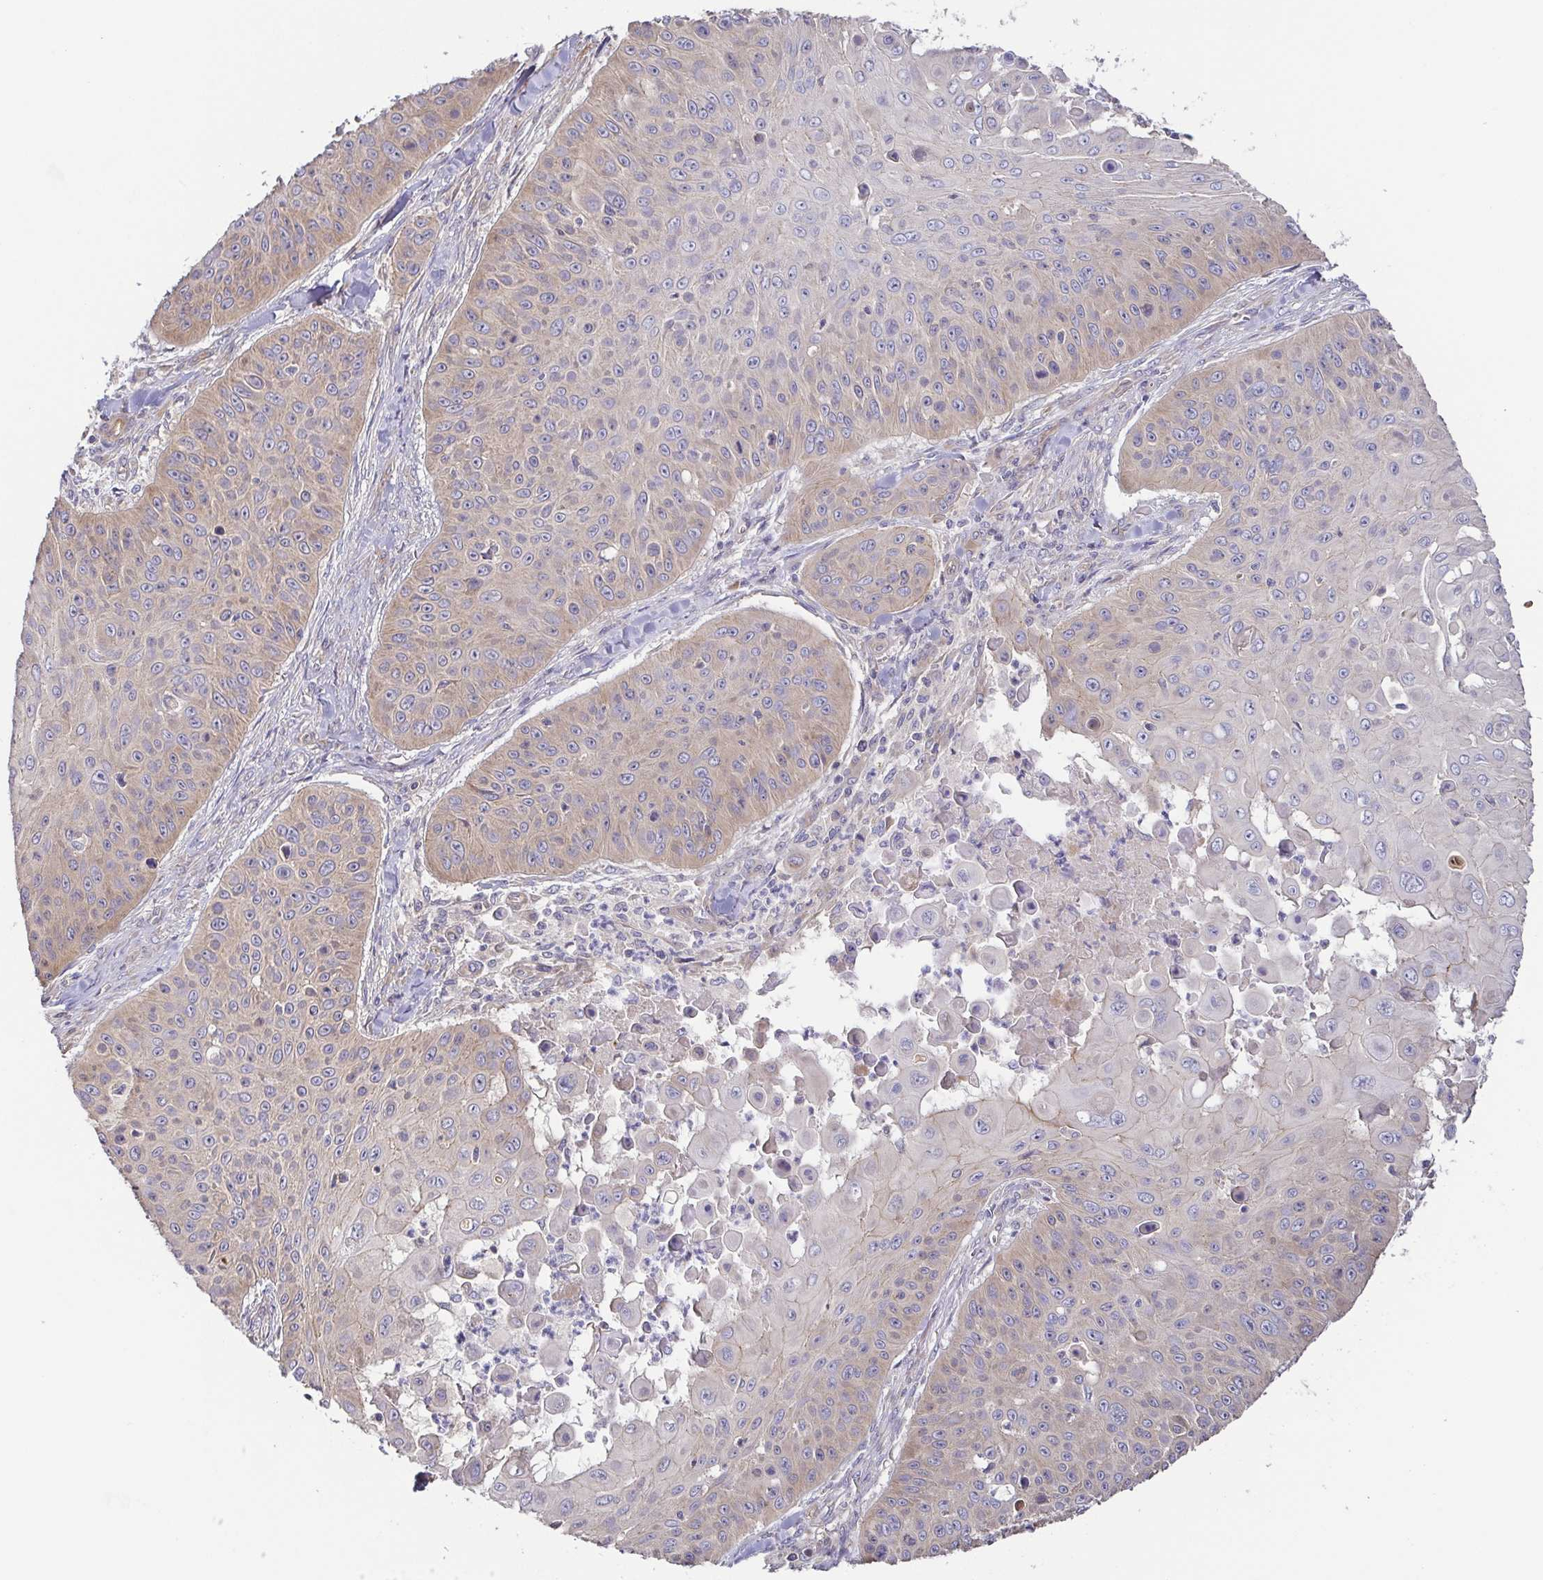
{"staining": {"intensity": "weak", "quantity": "<25%", "location": "cytoplasmic/membranous"}, "tissue": "skin cancer", "cell_type": "Tumor cells", "image_type": "cancer", "snomed": [{"axis": "morphology", "description": "Squamous cell carcinoma, NOS"}, {"axis": "topography", "description": "Skin"}], "caption": "DAB immunohistochemical staining of skin cancer demonstrates no significant staining in tumor cells. (IHC, brightfield microscopy, high magnification).", "gene": "EIF3D", "patient": {"sex": "male", "age": 82}}